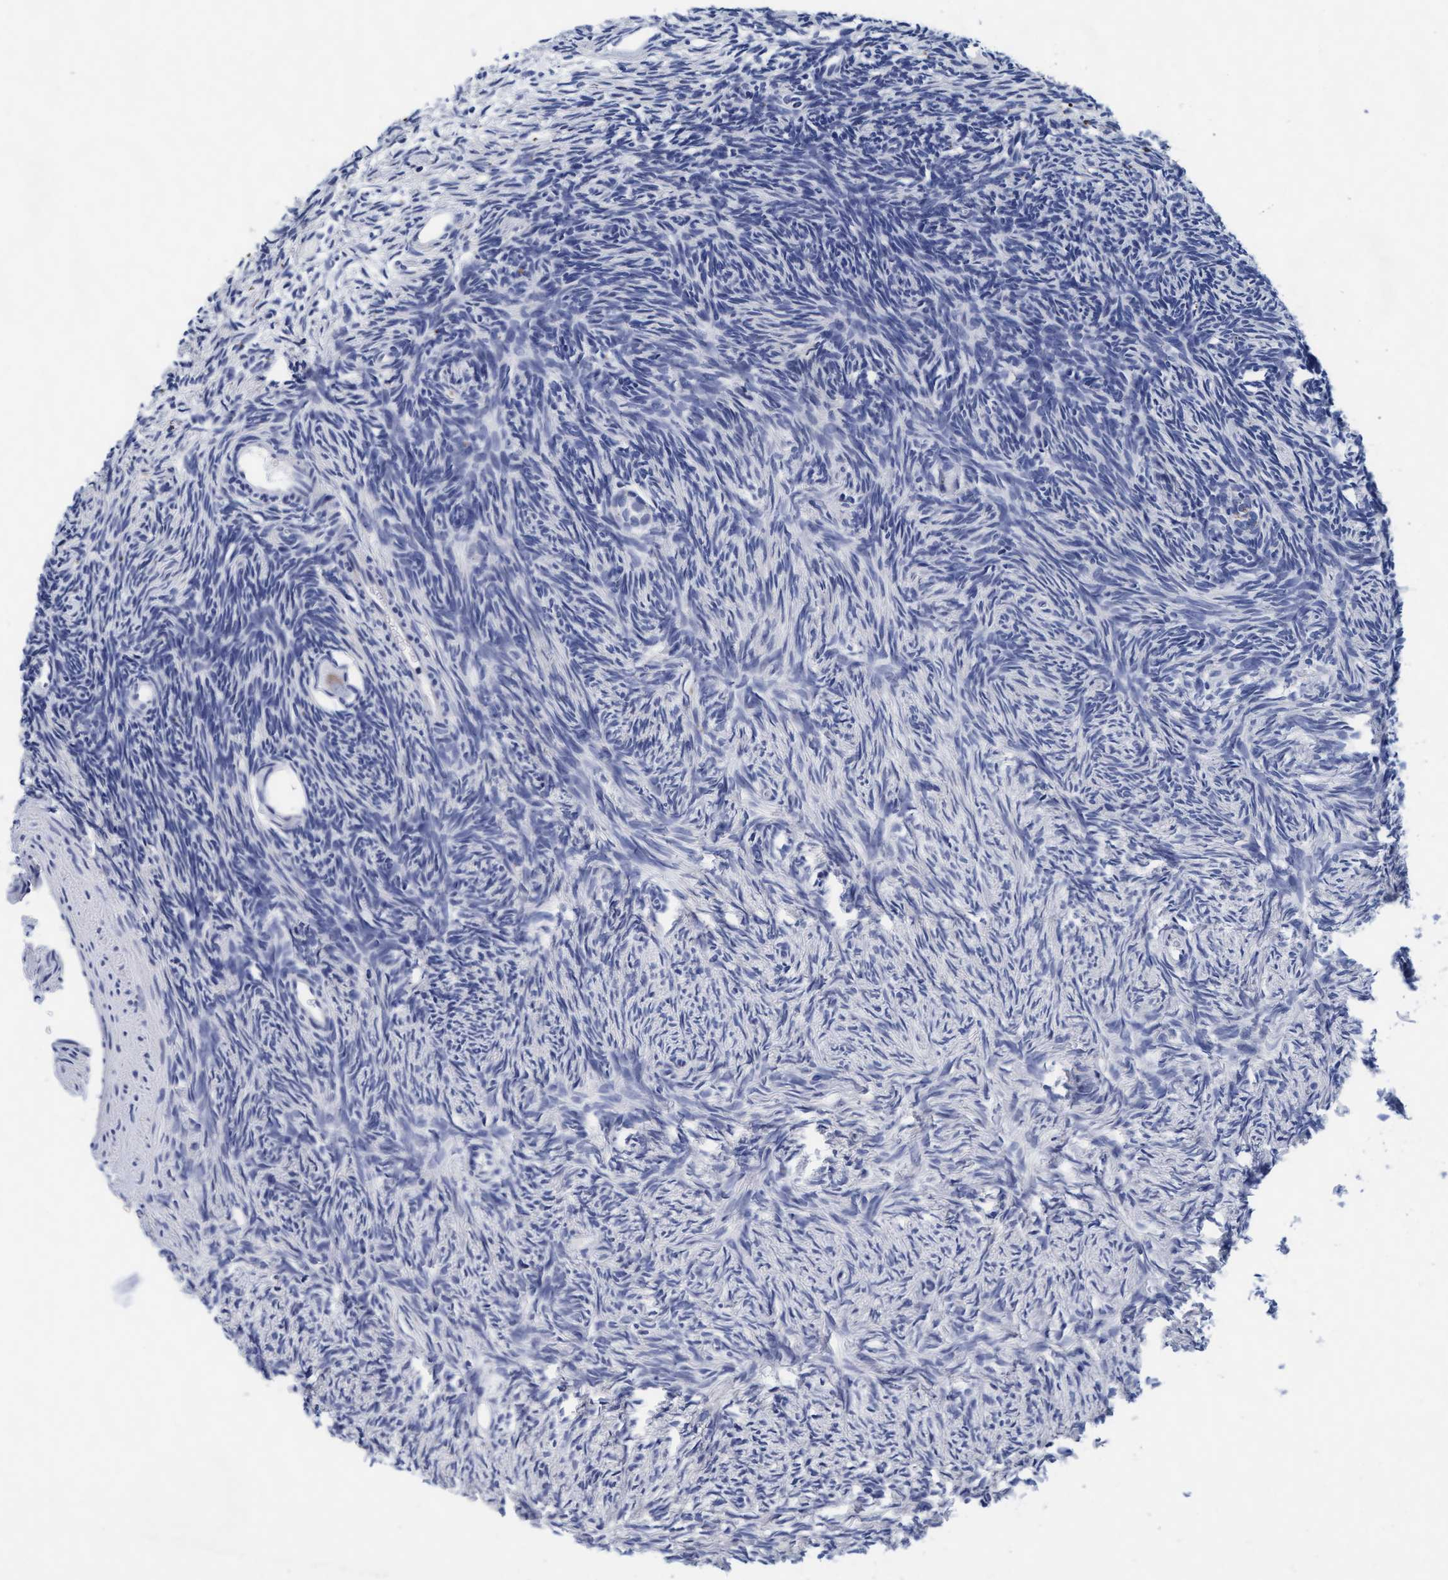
{"staining": {"intensity": "negative", "quantity": "none", "location": "none"}, "tissue": "ovary", "cell_type": "Follicle cells", "image_type": "normal", "snomed": [{"axis": "morphology", "description": "Normal tissue, NOS"}, {"axis": "topography", "description": "Ovary"}], "caption": "Immunohistochemistry of normal ovary demonstrates no staining in follicle cells.", "gene": "ARSG", "patient": {"sex": "female", "age": 34}}